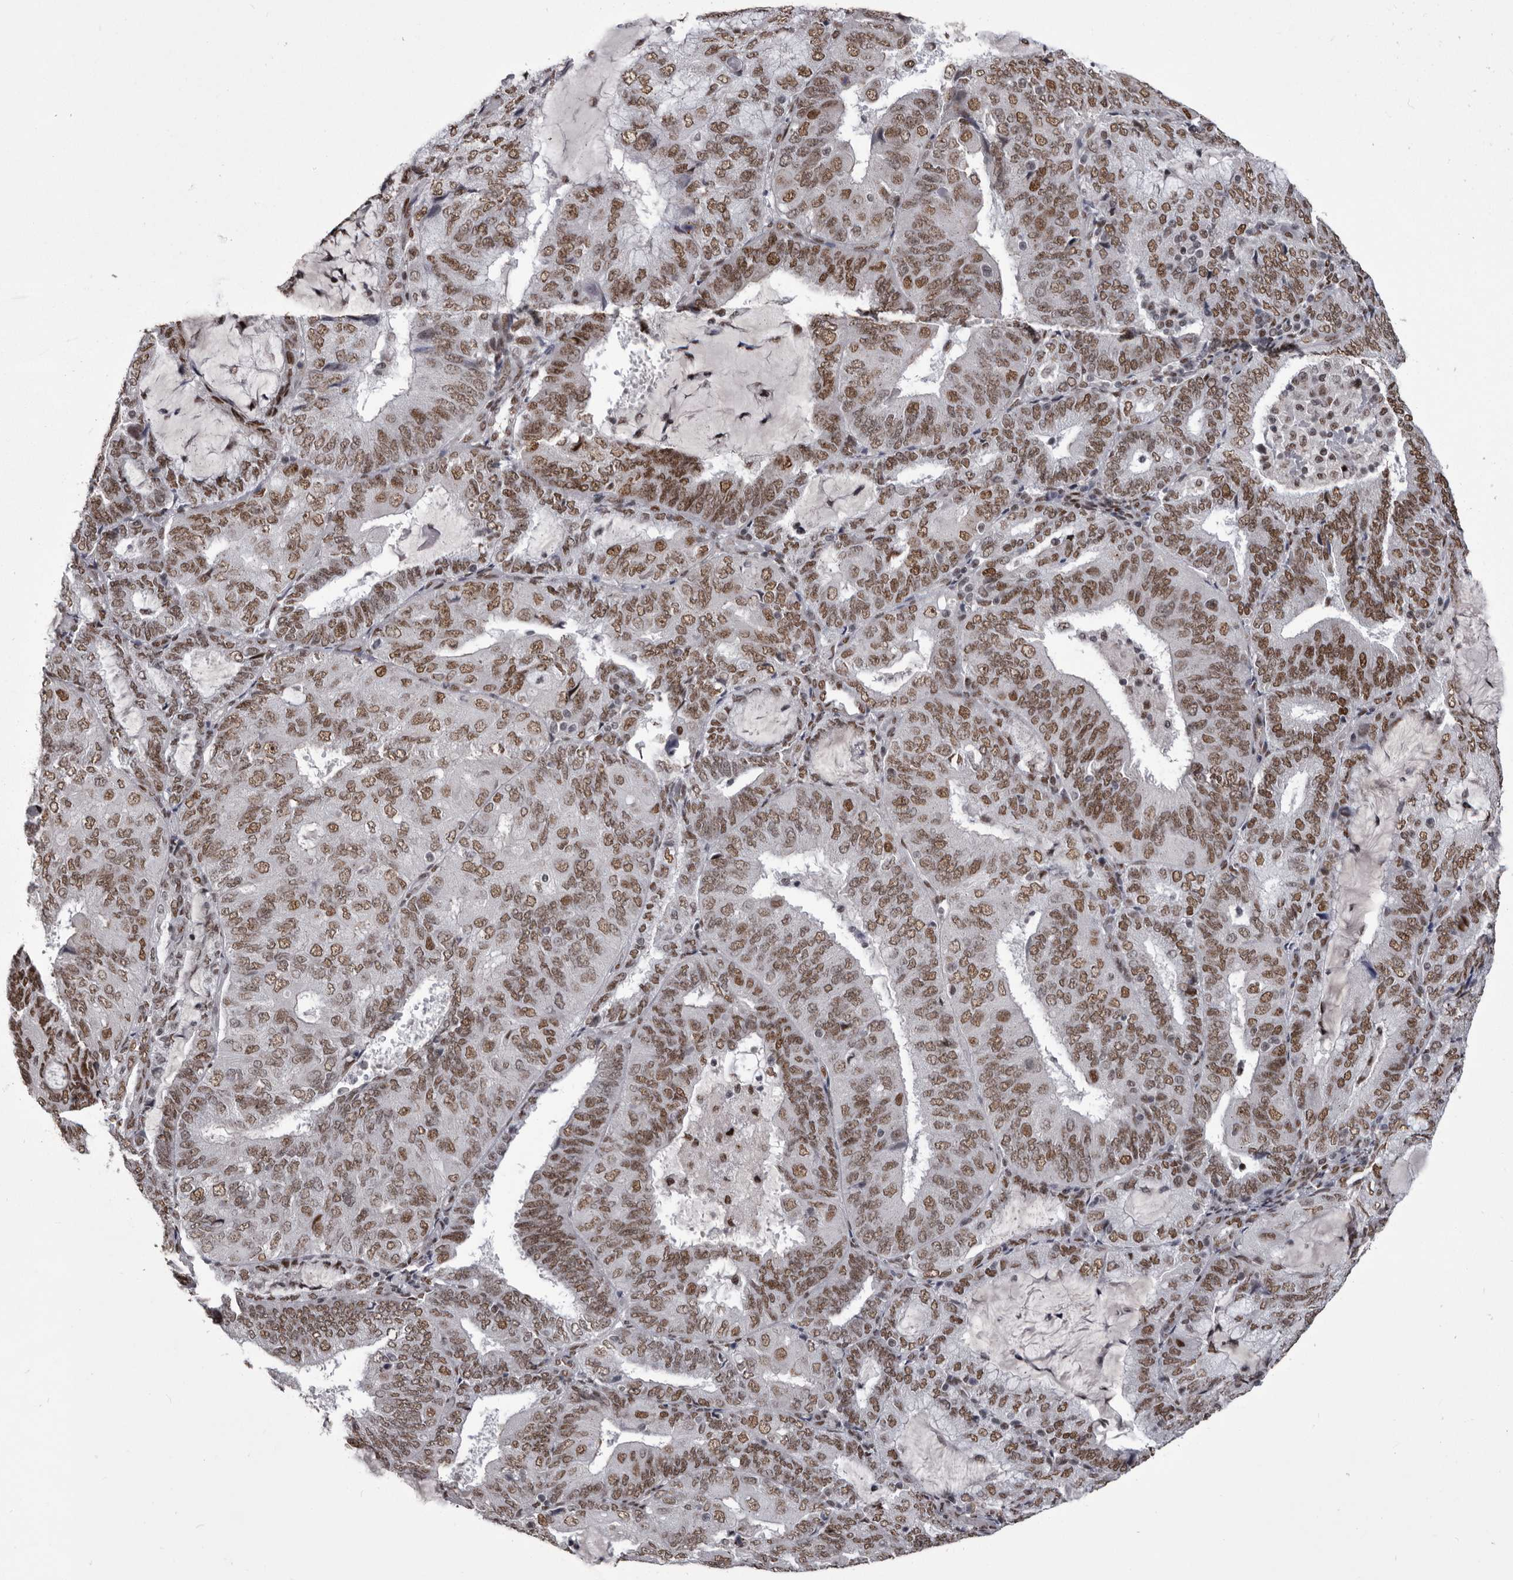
{"staining": {"intensity": "moderate", "quantity": ">75%", "location": "nuclear"}, "tissue": "endometrial cancer", "cell_type": "Tumor cells", "image_type": "cancer", "snomed": [{"axis": "morphology", "description": "Adenocarcinoma, NOS"}, {"axis": "topography", "description": "Endometrium"}], "caption": "There is medium levels of moderate nuclear expression in tumor cells of endometrial adenocarcinoma, as demonstrated by immunohistochemical staining (brown color).", "gene": "NUMA1", "patient": {"sex": "female", "age": 81}}